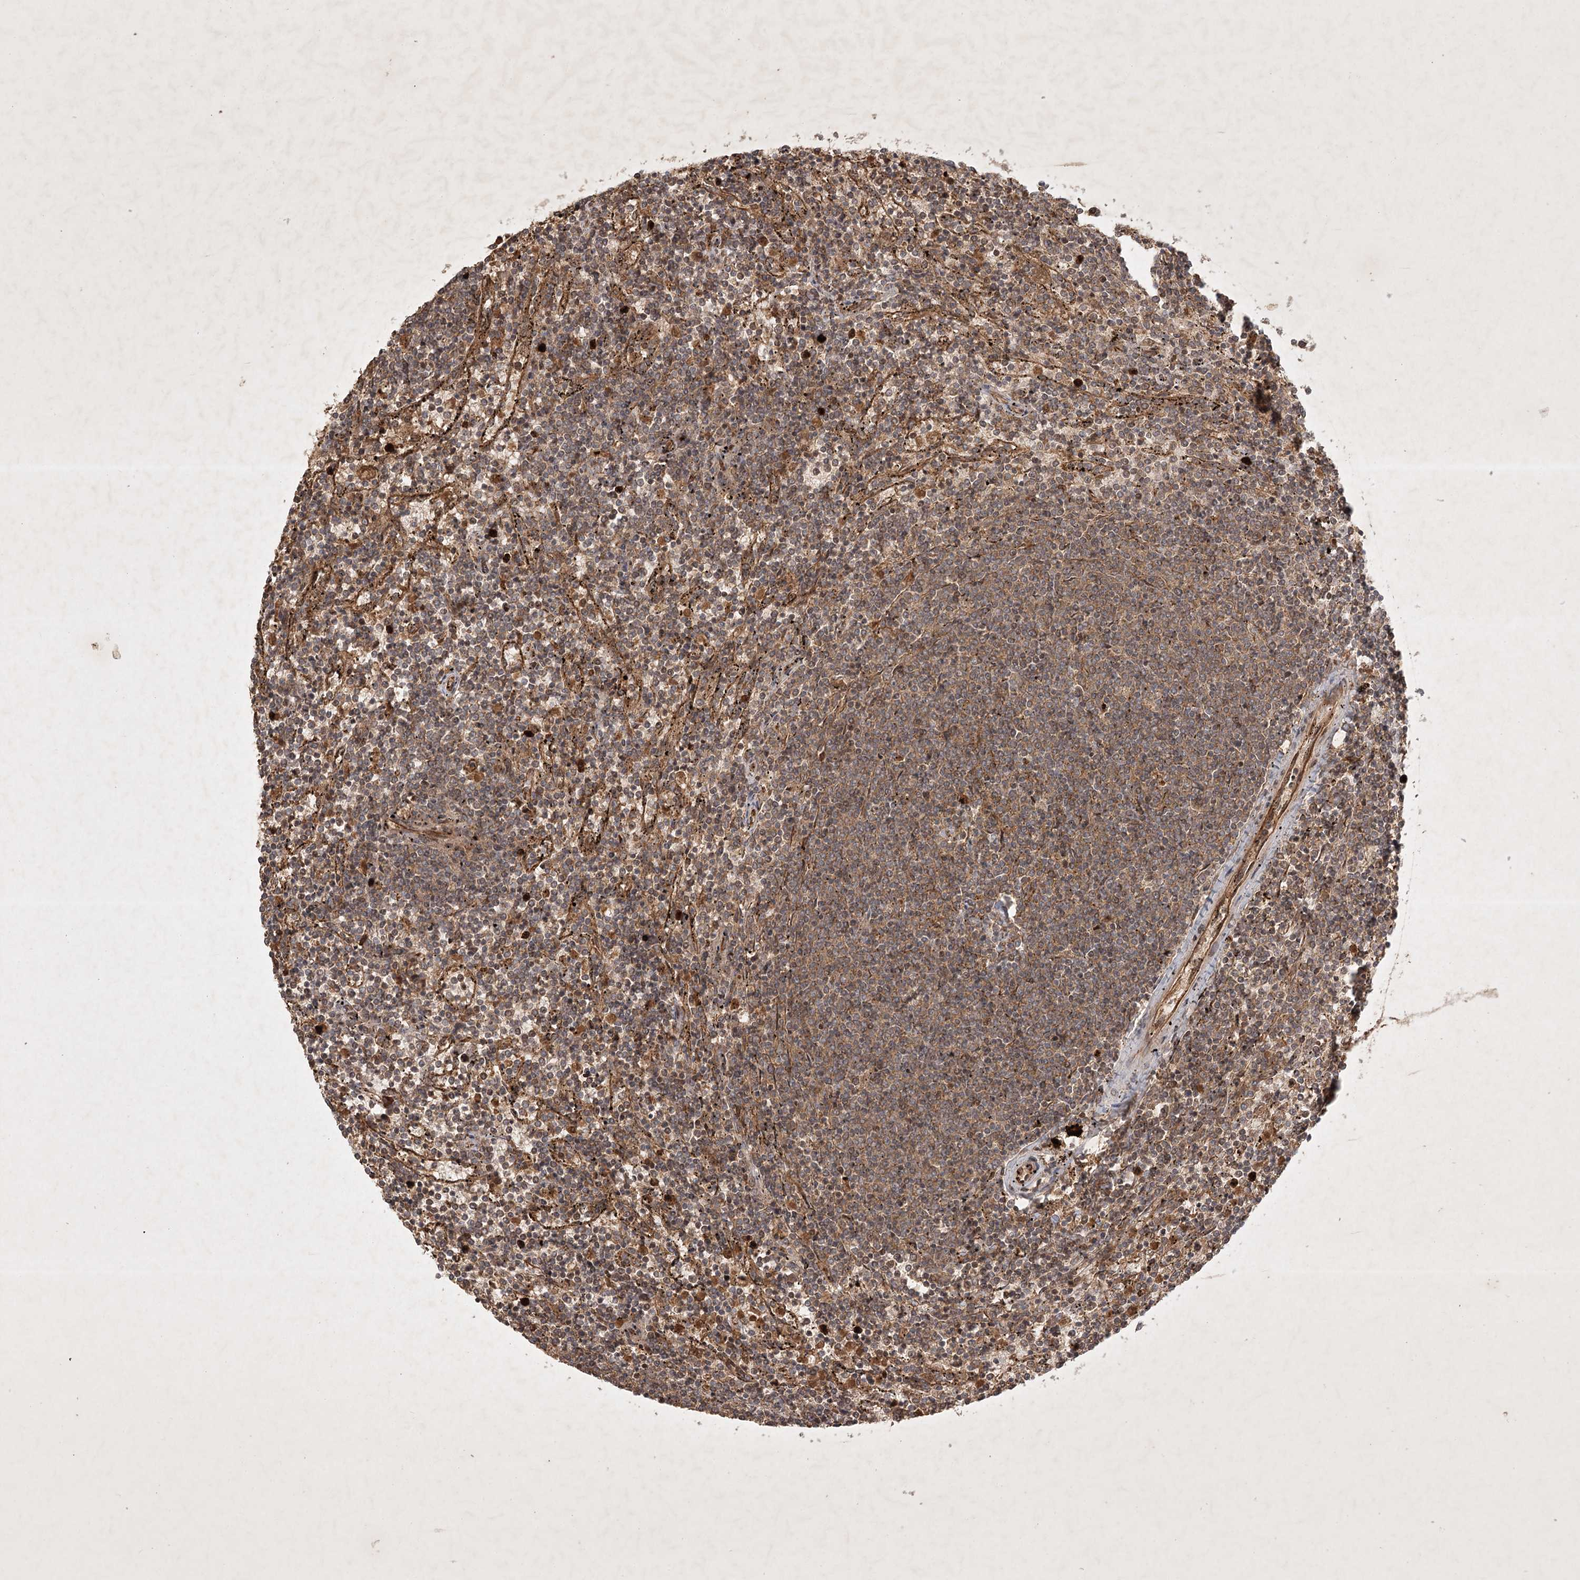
{"staining": {"intensity": "moderate", "quantity": "25%-75%", "location": "cytoplasmic/membranous"}, "tissue": "lymphoma", "cell_type": "Tumor cells", "image_type": "cancer", "snomed": [{"axis": "morphology", "description": "Malignant lymphoma, non-Hodgkin's type, Low grade"}, {"axis": "topography", "description": "Spleen"}], "caption": "Protein staining of lymphoma tissue demonstrates moderate cytoplasmic/membranous positivity in about 25%-75% of tumor cells.", "gene": "ARL13A", "patient": {"sex": "female", "age": 50}}